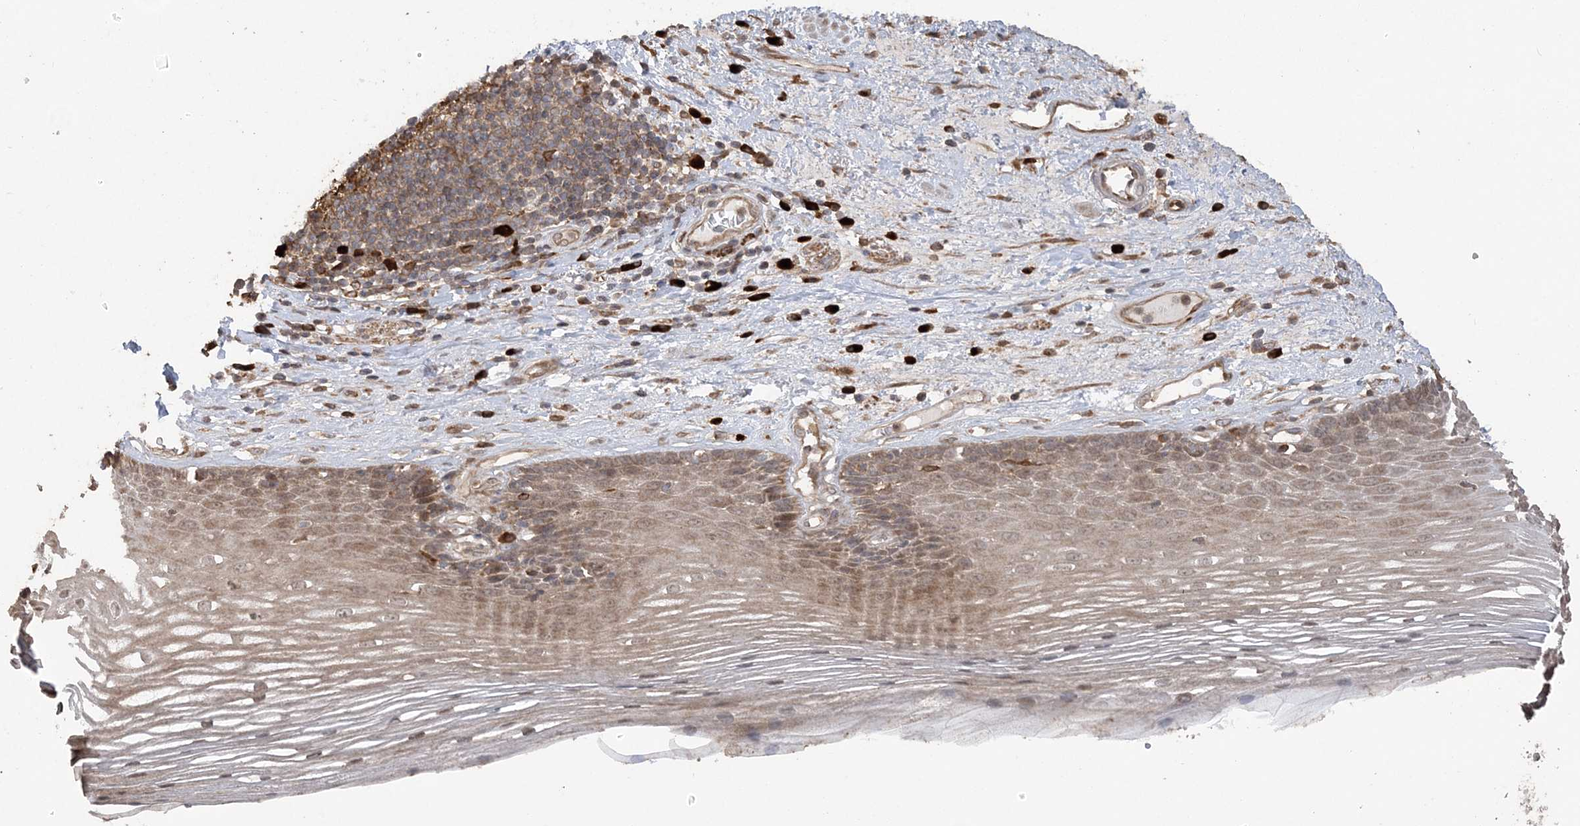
{"staining": {"intensity": "moderate", "quantity": "25%-75%", "location": "cytoplasmic/membranous"}, "tissue": "esophagus", "cell_type": "Squamous epithelial cells", "image_type": "normal", "snomed": [{"axis": "morphology", "description": "Normal tissue, NOS"}, {"axis": "topography", "description": "Esophagus"}], "caption": "Esophagus was stained to show a protein in brown. There is medium levels of moderate cytoplasmic/membranous expression in about 25%-75% of squamous epithelial cells. Nuclei are stained in blue.", "gene": "HERPUD1", "patient": {"sex": "male", "age": 62}}